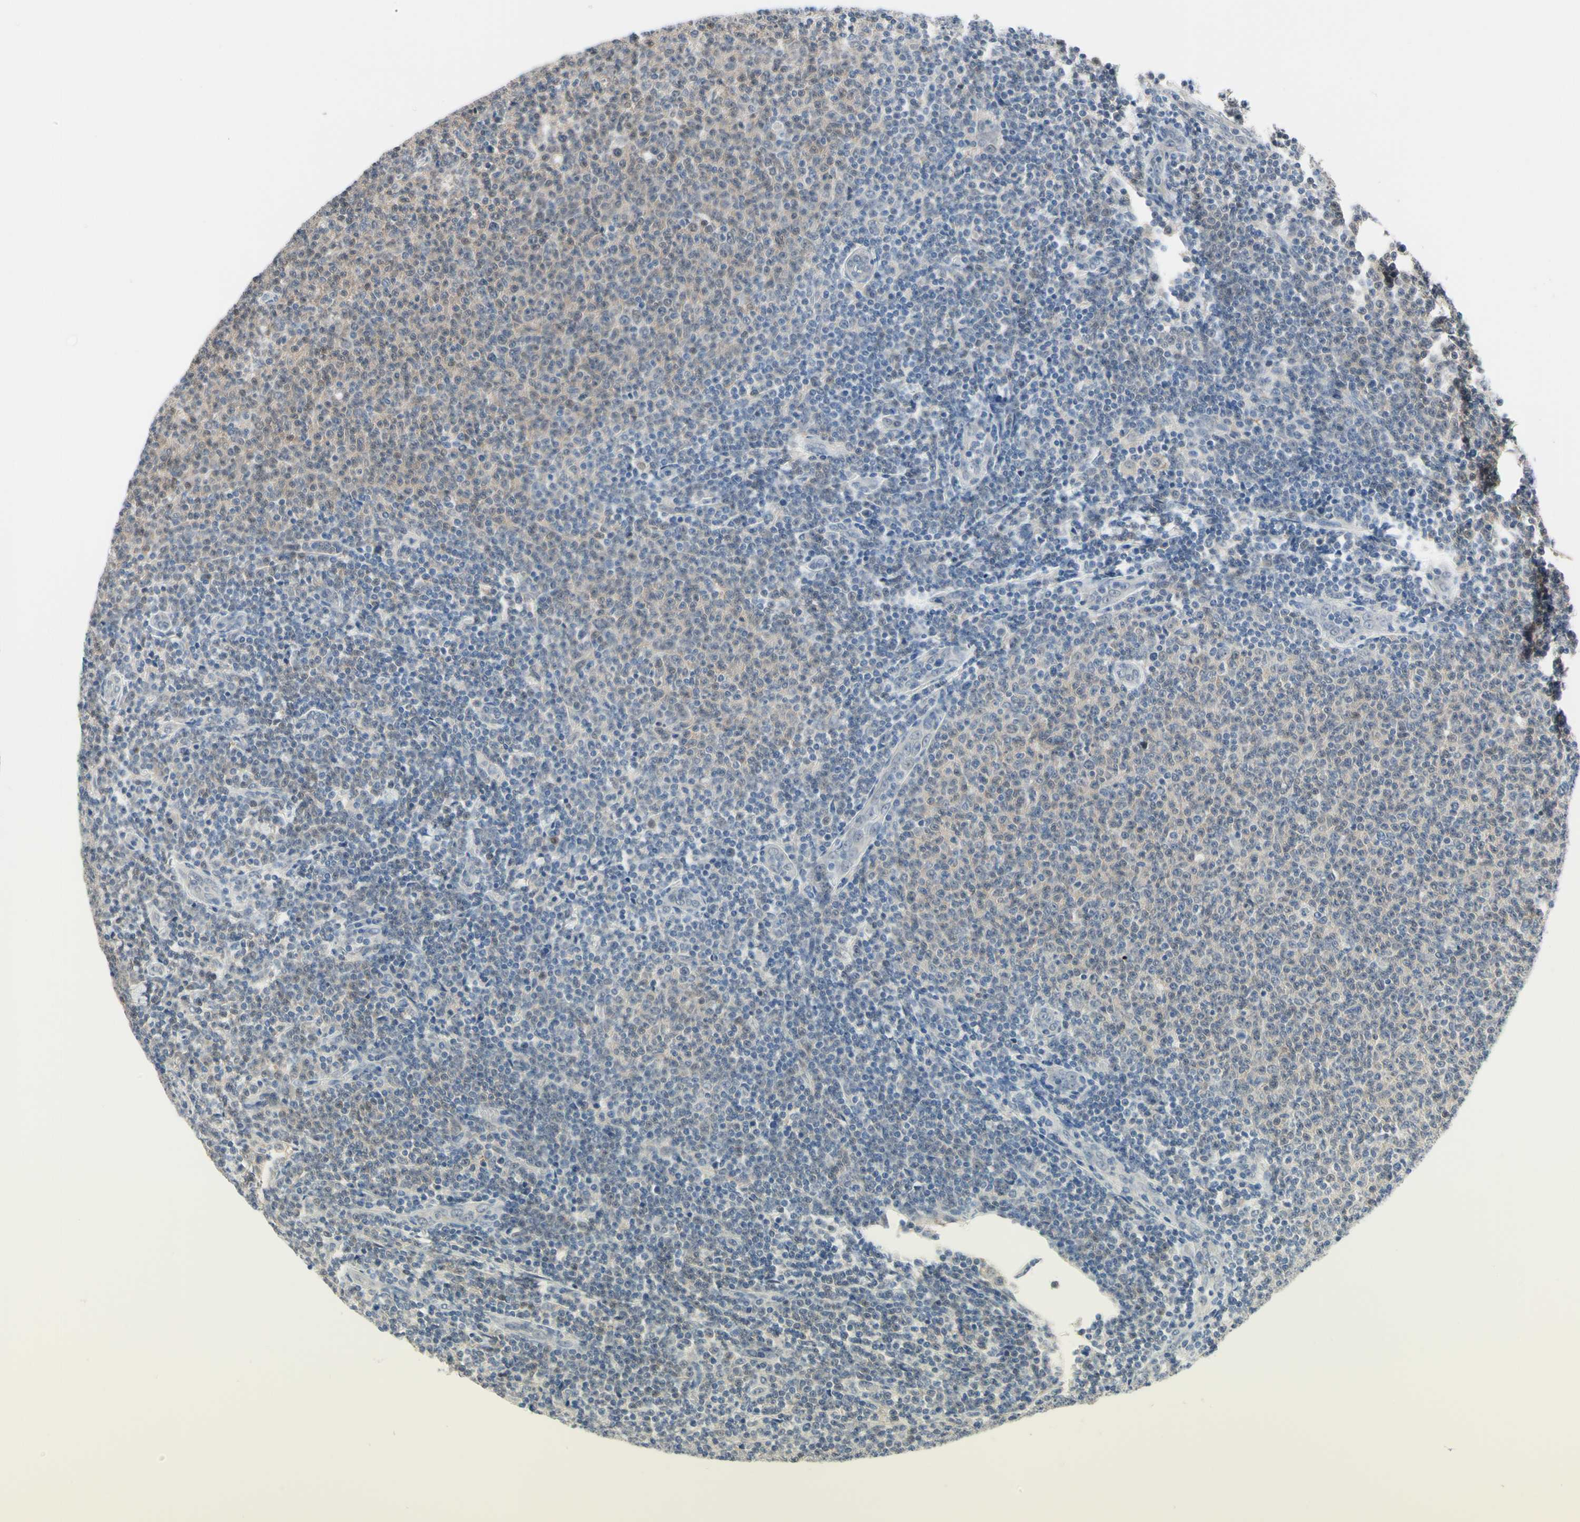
{"staining": {"intensity": "weak", "quantity": "25%-75%", "location": "cytoplasmic/membranous,nuclear"}, "tissue": "lymphoma", "cell_type": "Tumor cells", "image_type": "cancer", "snomed": [{"axis": "morphology", "description": "Malignant lymphoma, non-Hodgkin's type, Low grade"}, {"axis": "topography", "description": "Lymph node"}], "caption": "This histopathology image displays immunohistochemistry (IHC) staining of human malignant lymphoma, non-Hodgkin's type (low-grade), with low weak cytoplasmic/membranous and nuclear expression in approximately 25%-75% of tumor cells.", "gene": "HSPA4", "patient": {"sex": "male", "age": 66}}